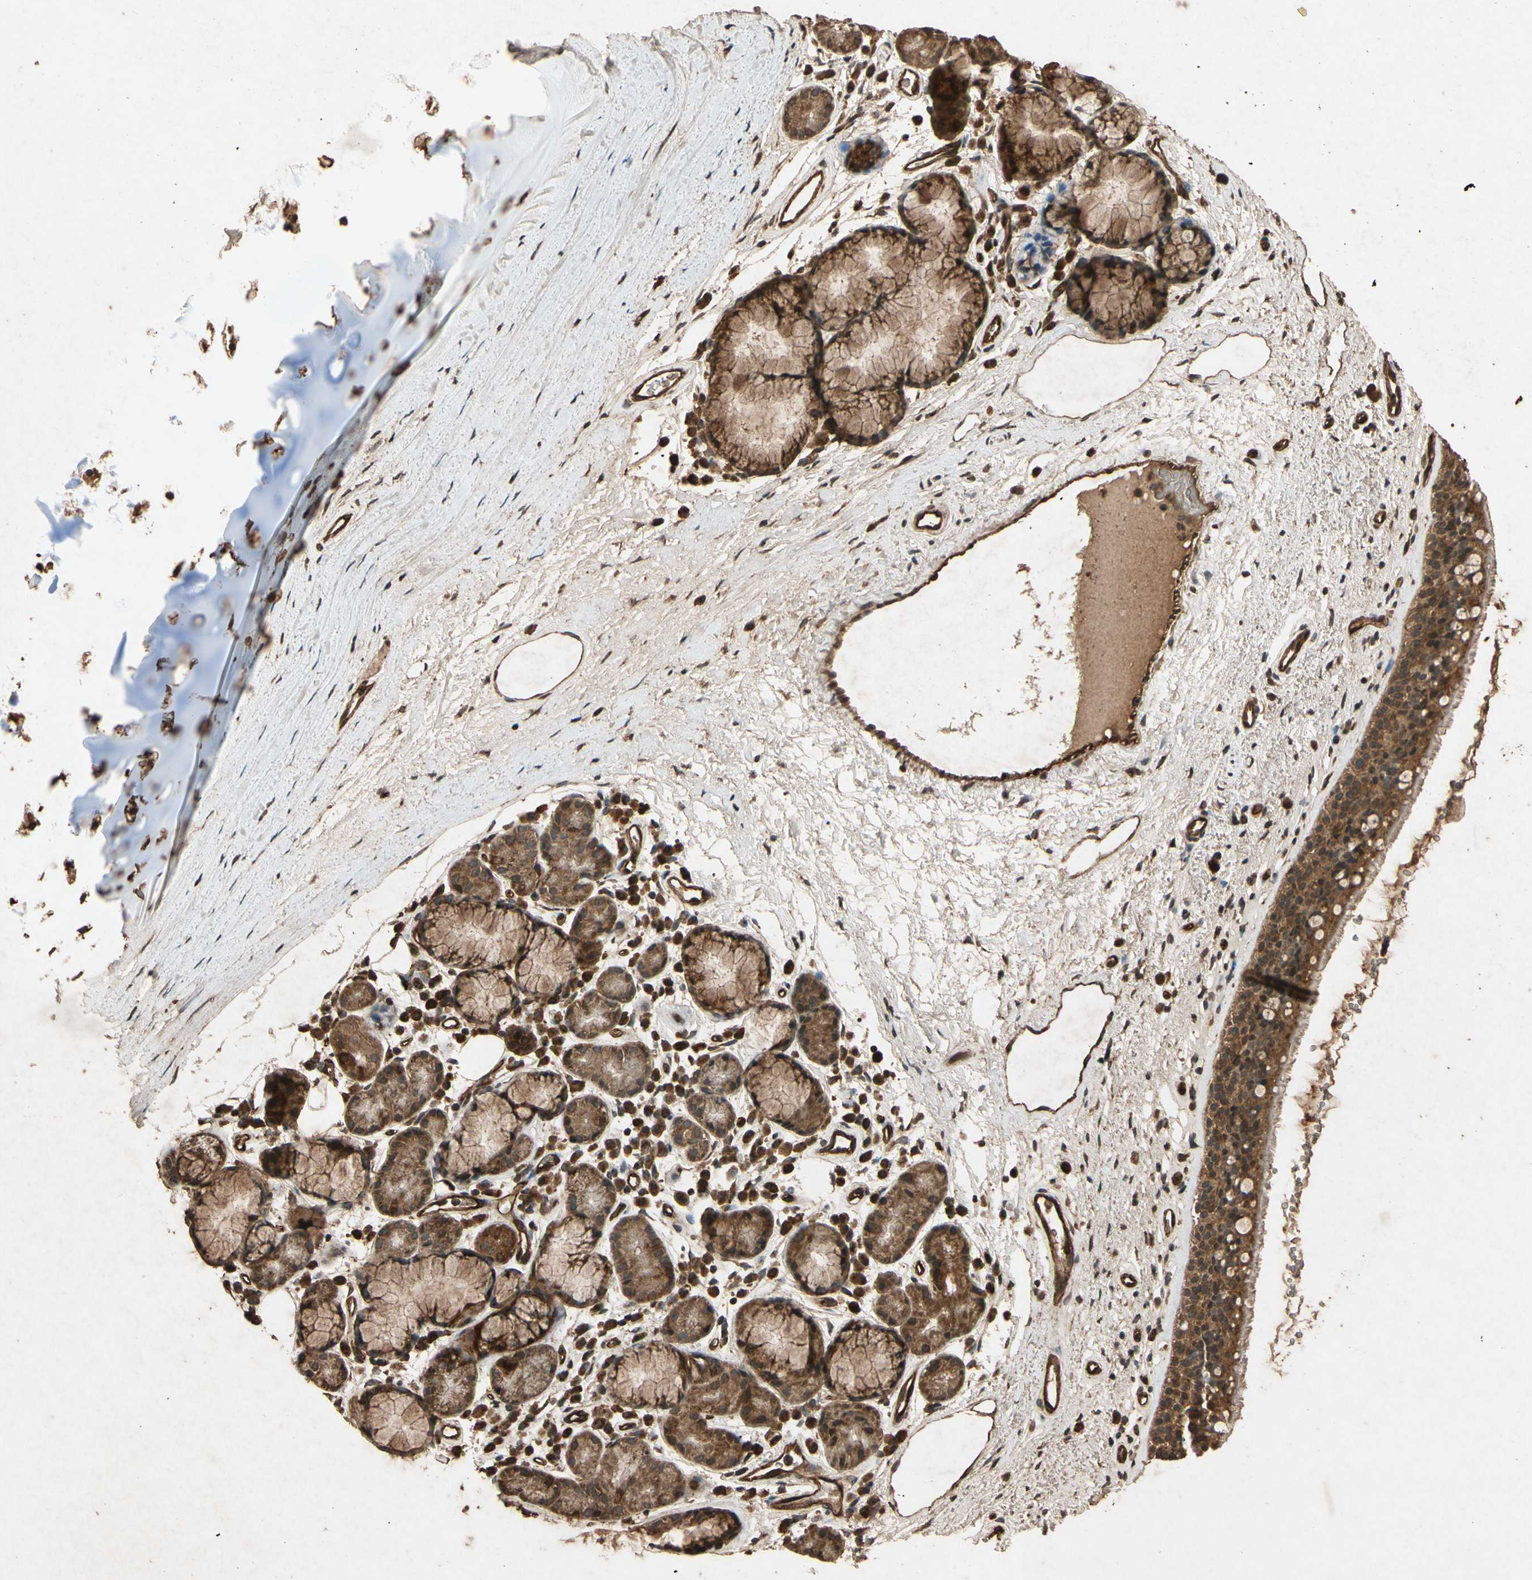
{"staining": {"intensity": "strong", "quantity": ">75%", "location": "cytoplasmic/membranous"}, "tissue": "bronchus", "cell_type": "Respiratory epithelial cells", "image_type": "normal", "snomed": [{"axis": "morphology", "description": "Normal tissue, NOS"}, {"axis": "topography", "description": "Bronchus"}], "caption": "Immunohistochemical staining of normal human bronchus shows >75% levels of strong cytoplasmic/membranous protein positivity in approximately >75% of respiratory epithelial cells.", "gene": "TXN2", "patient": {"sex": "female", "age": 54}}